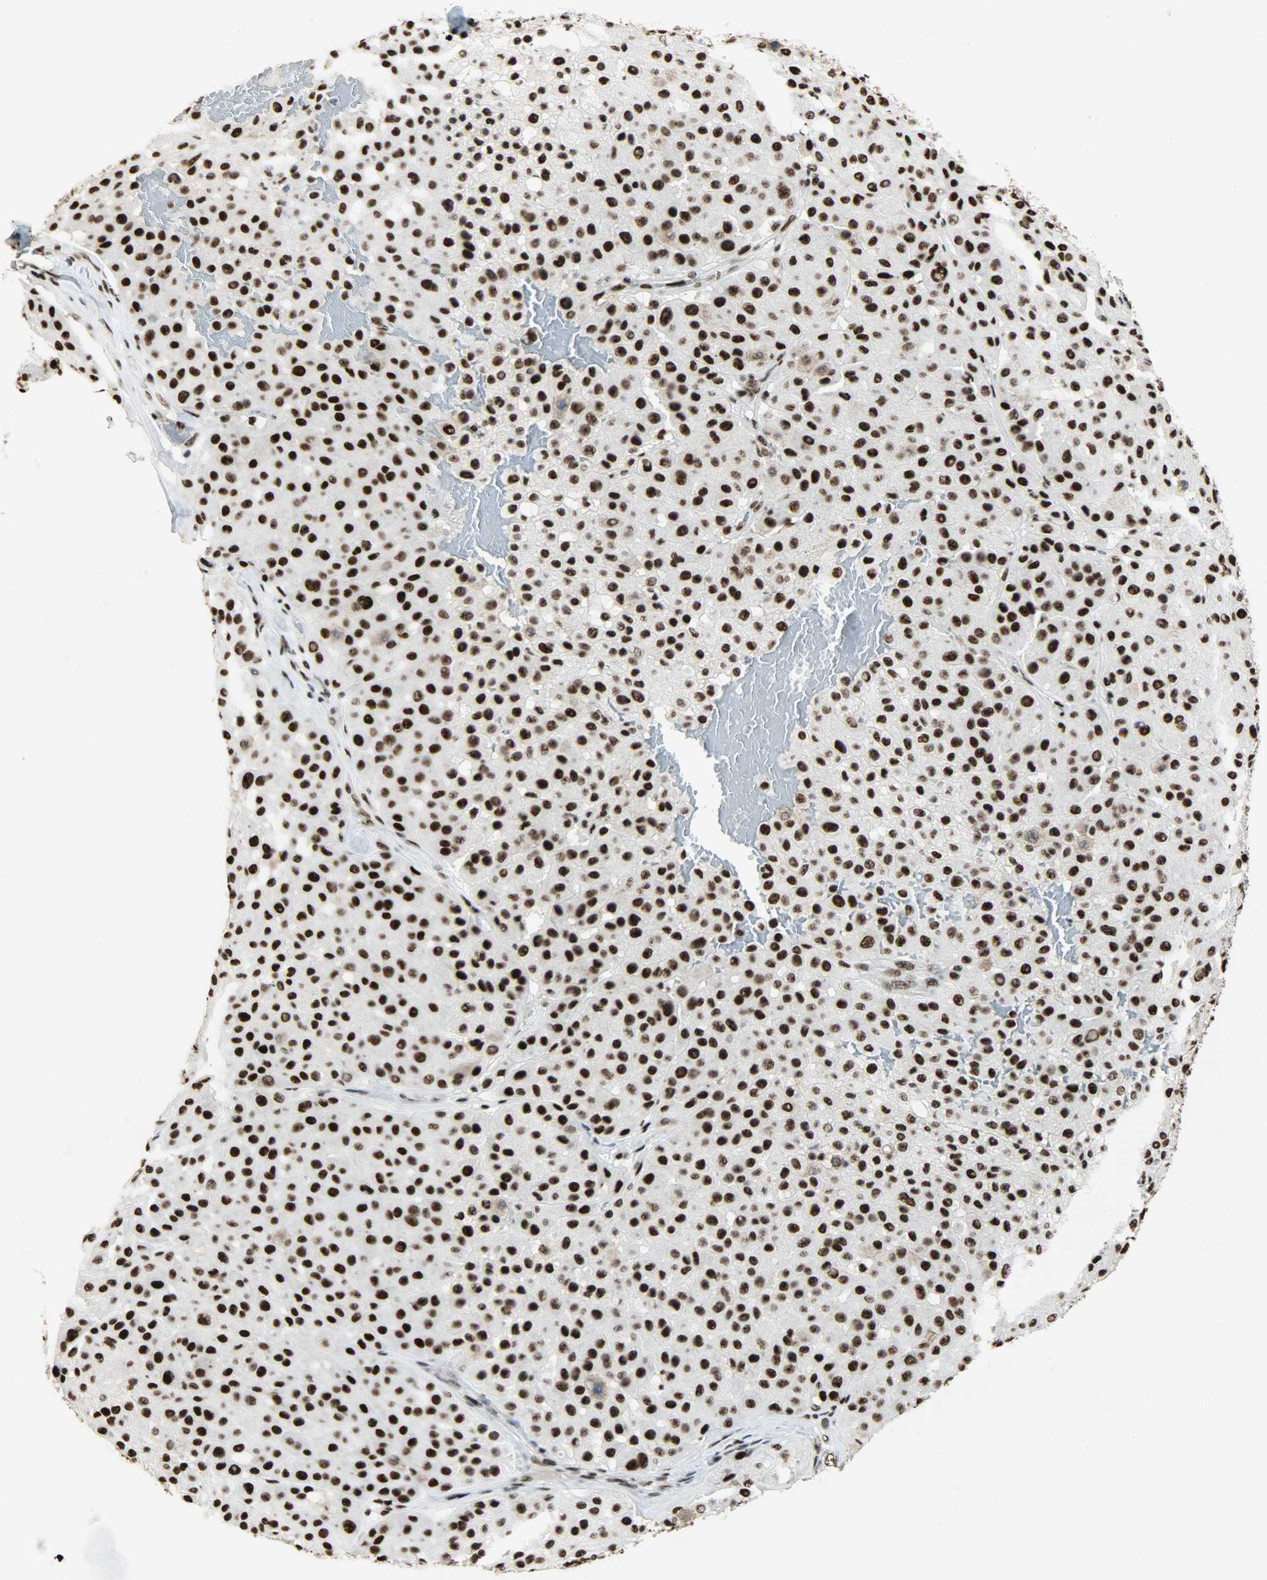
{"staining": {"intensity": "strong", "quantity": ">75%", "location": "nuclear"}, "tissue": "melanoma", "cell_type": "Tumor cells", "image_type": "cancer", "snomed": [{"axis": "morphology", "description": "Normal tissue, NOS"}, {"axis": "morphology", "description": "Malignant melanoma, Metastatic site"}, {"axis": "topography", "description": "Skin"}], "caption": "The histopathology image shows staining of melanoma, revealing strong nuclear protein expression (brown color) within tumor cells.", "gene": "SSB", "patient": {"sex": "male", "age": 41}}